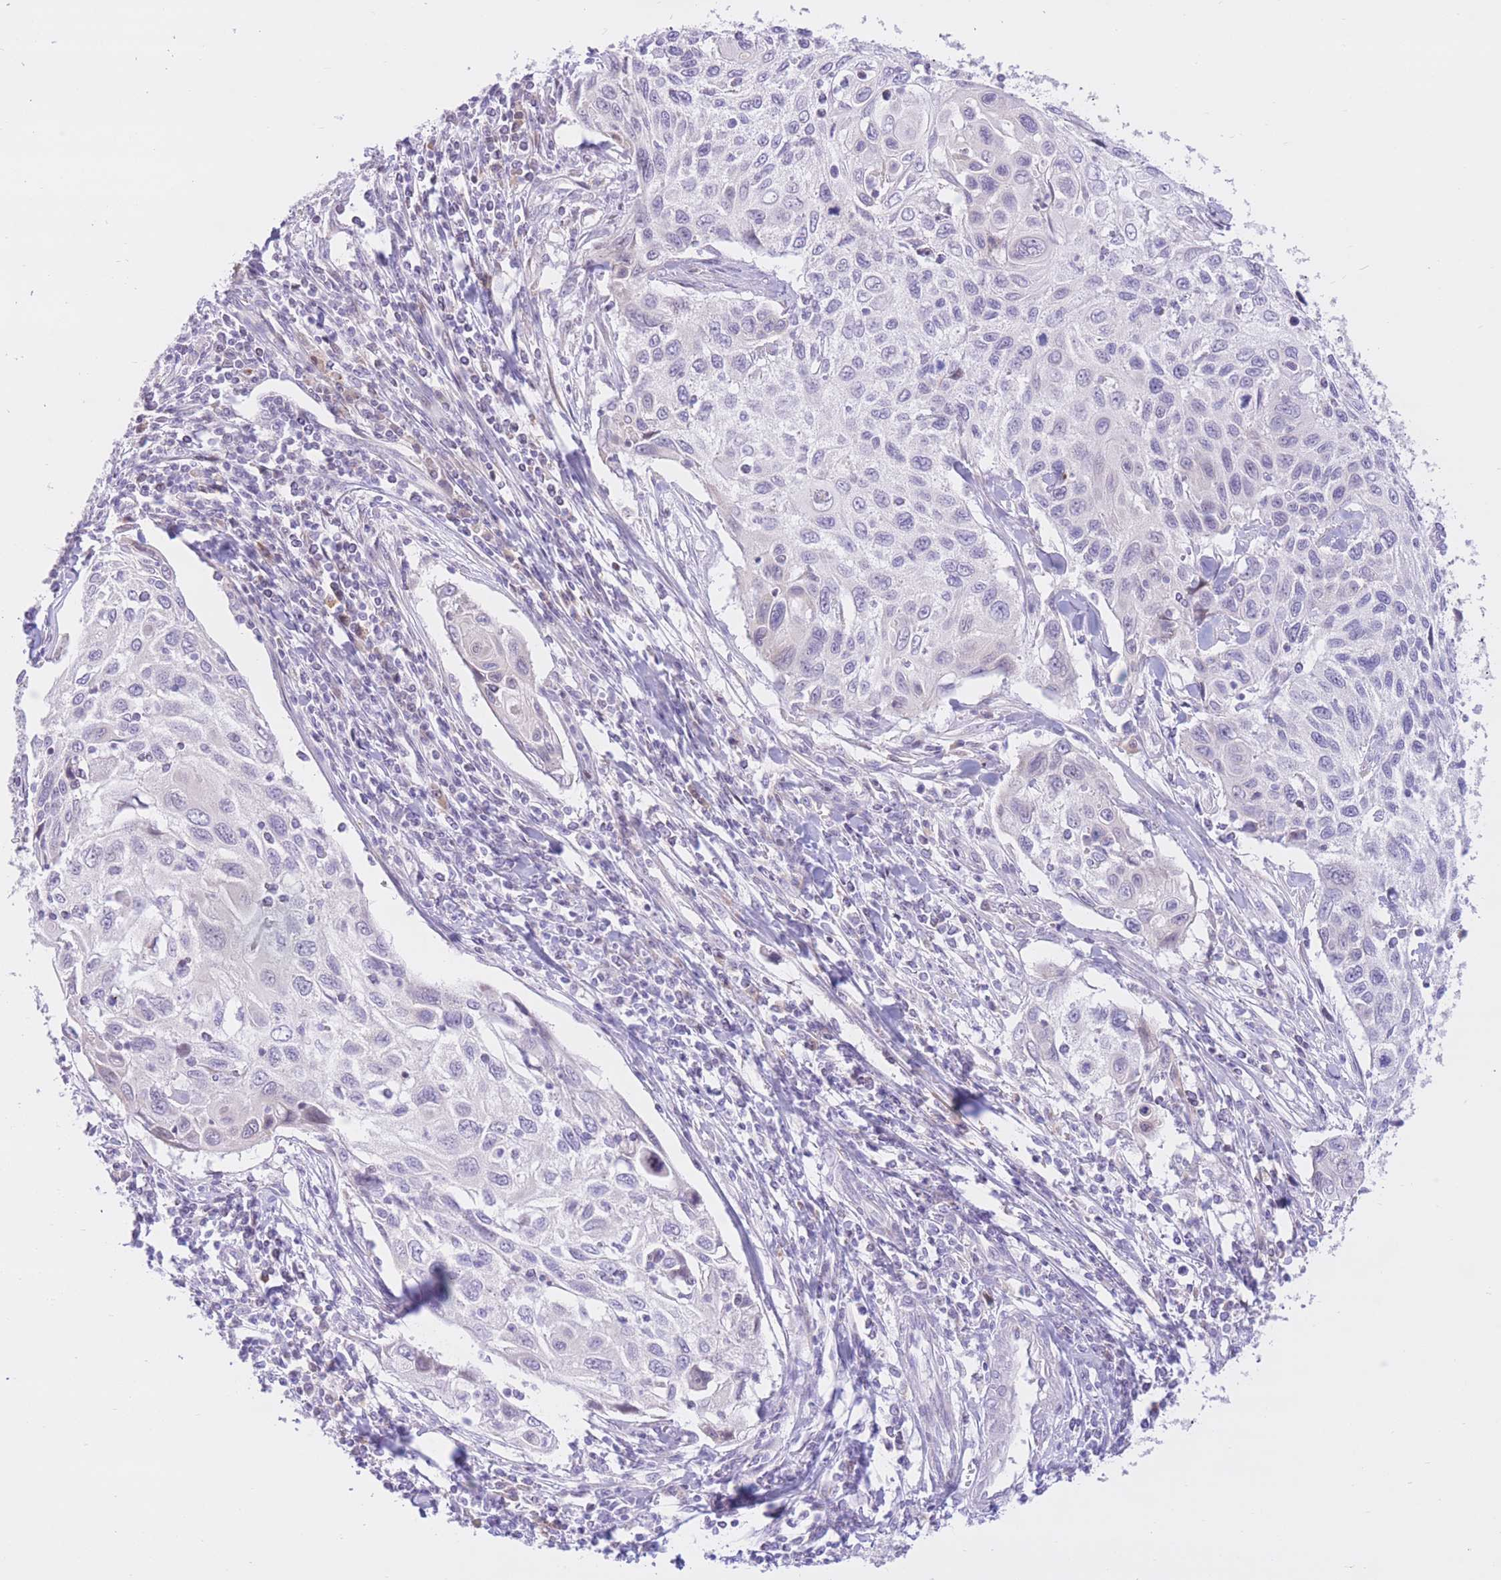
{"staining": {"intensity": "negative", "quantity": "none", "location": "none"}, "tissue": "cervical cancer", "cell_type": "Tumor cells", "image_type": "cancer", "snomed": [{"axis": "morphology", "description": "Squamous cell carcinoma, NOS"}, {"axis": "topography", "description": "Cervix"}], "caption": "Tumor cells are negative for brown protein staining in cervical cancer (squamous cell carcinoma).", "gene": "RPL39L", "patient": {"sex": "female", "age": 70}}